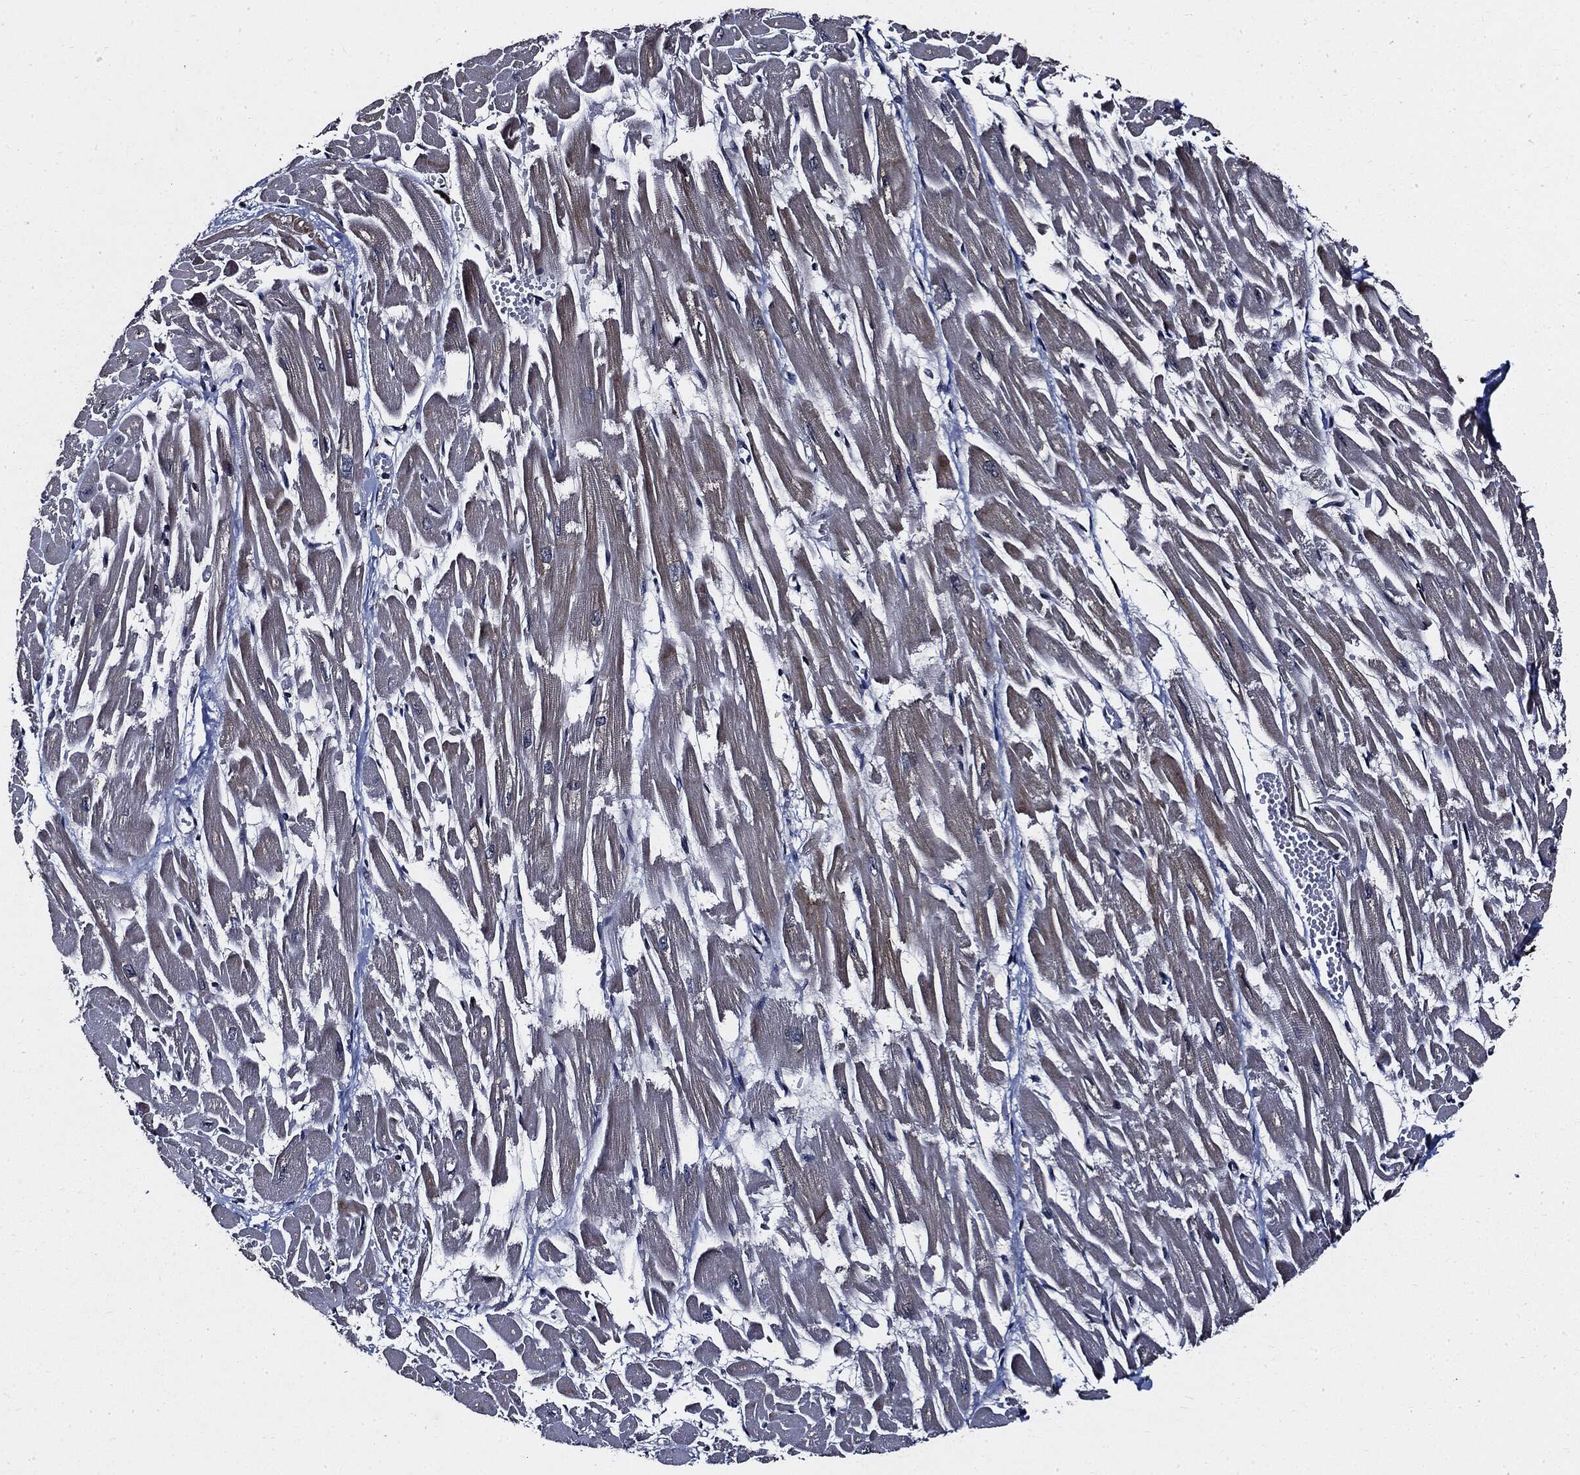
{"staining": {"intensity": "weak", "quantity": "25%-75%", "location": "cytoplasmic/membranous"}, "tissue": "heart muscle", "cell_type": "Cardiomyocytes", "image_type": "normal", "snomed": [{"axis": "morphology", "description": "Normal tissue, NOS"}, {"axis": "topography", "description": "Heart"}], "caption": "IHC of normal heart muscle reveals low levels of weak cytoplasmic/membranous staining in about 25%-75% of cardiomyocytes.", "gene": "SUGT1", "patient": {"sex": "female", "age": 52}}